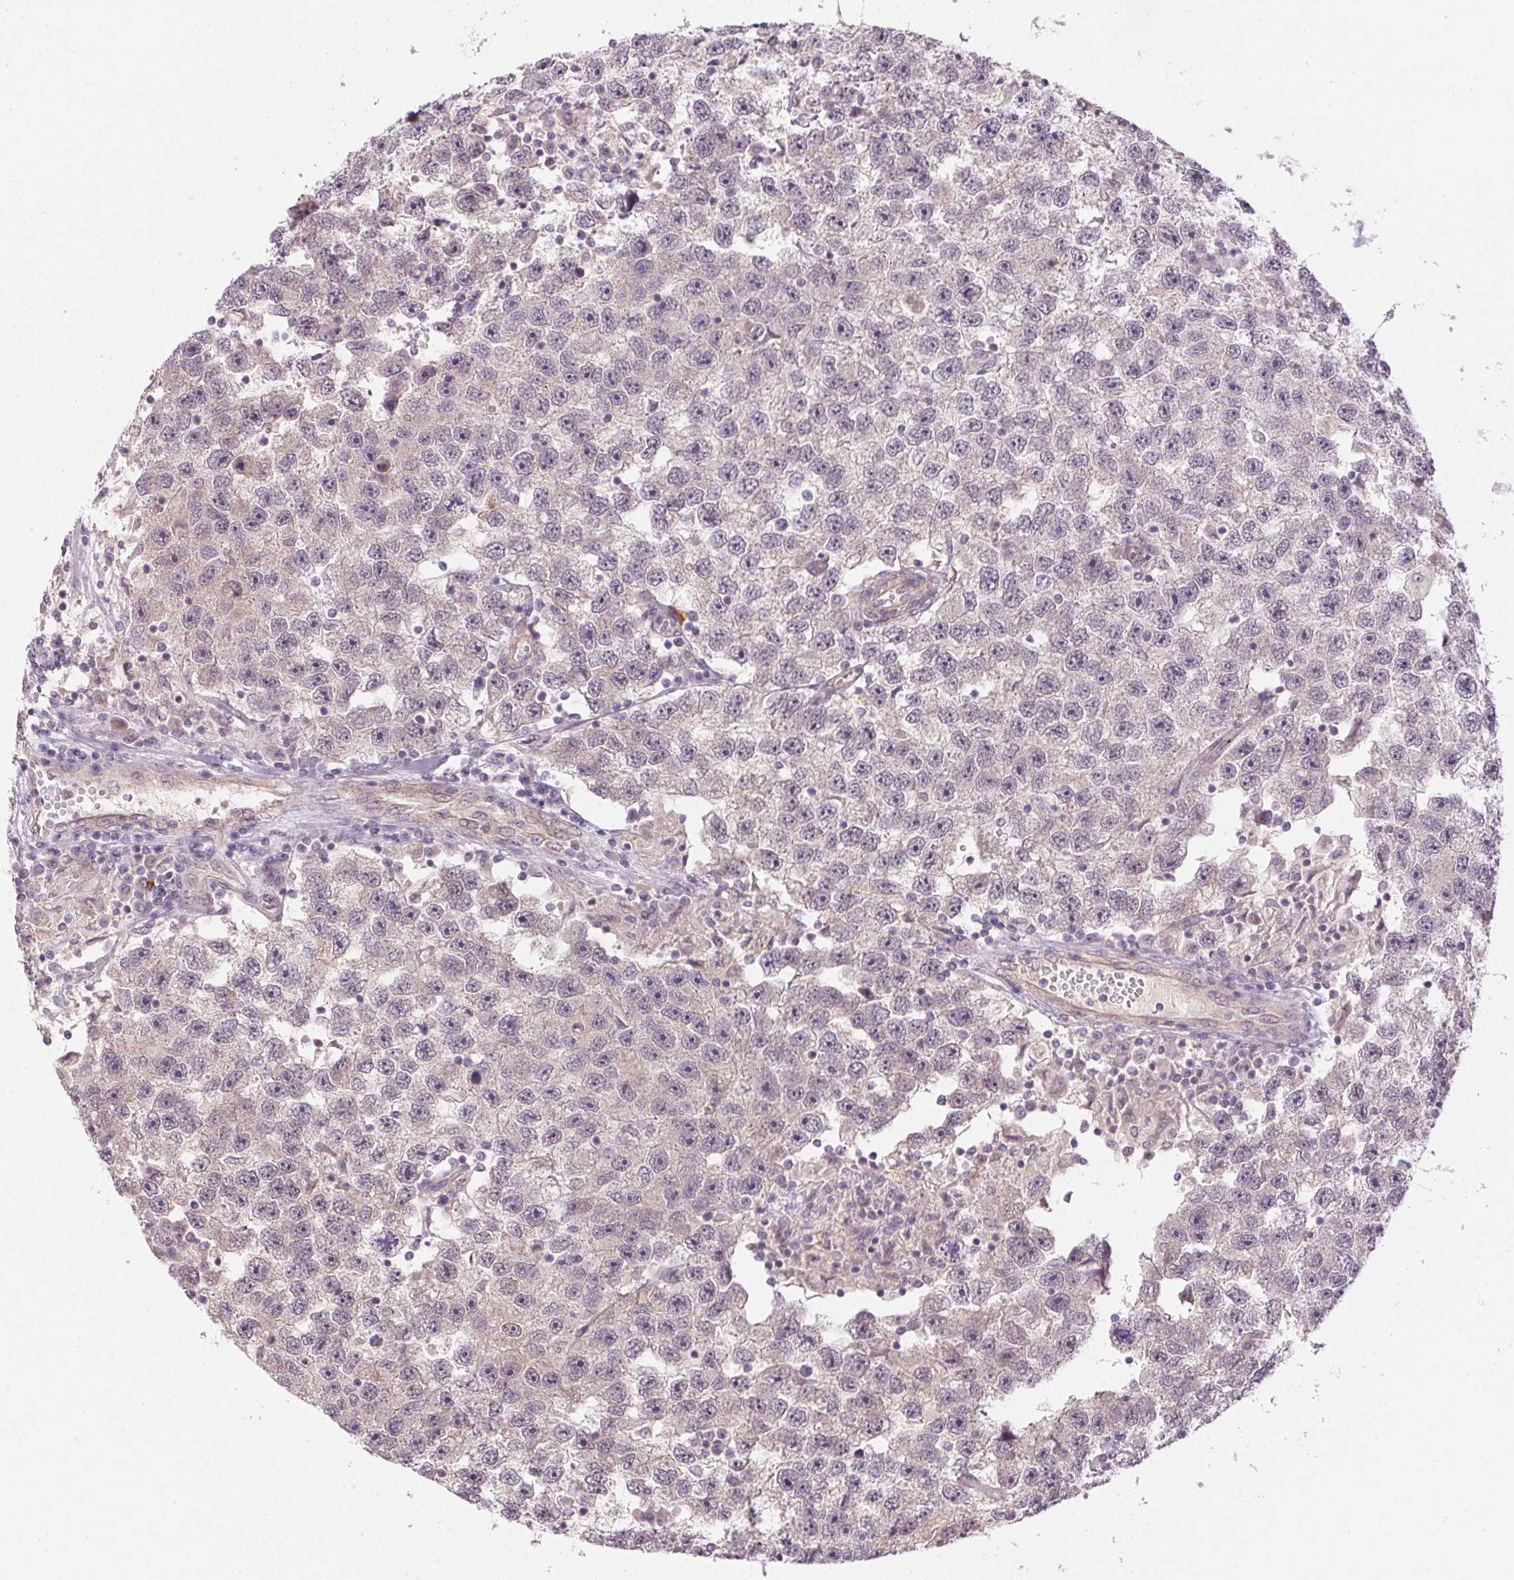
{"staining": {"intensity": "negative", "quantity": "none", "location": "none"}, "tissue": "testis cancer", "cell_type": "Tumor cells", "image_type": "cancer", "snomed": [{"axis": "morphology", "description": "Seminoma, NOS"}, {"axis": "topography", "description": "Testis"}], "caption": "A photomicrograph of testis cancer (seminoma) stained for a protein demonstrates no brown staining in tumor cells.", "gene": "CFAP92", "patient": {"sex": "male", "age": 26}}